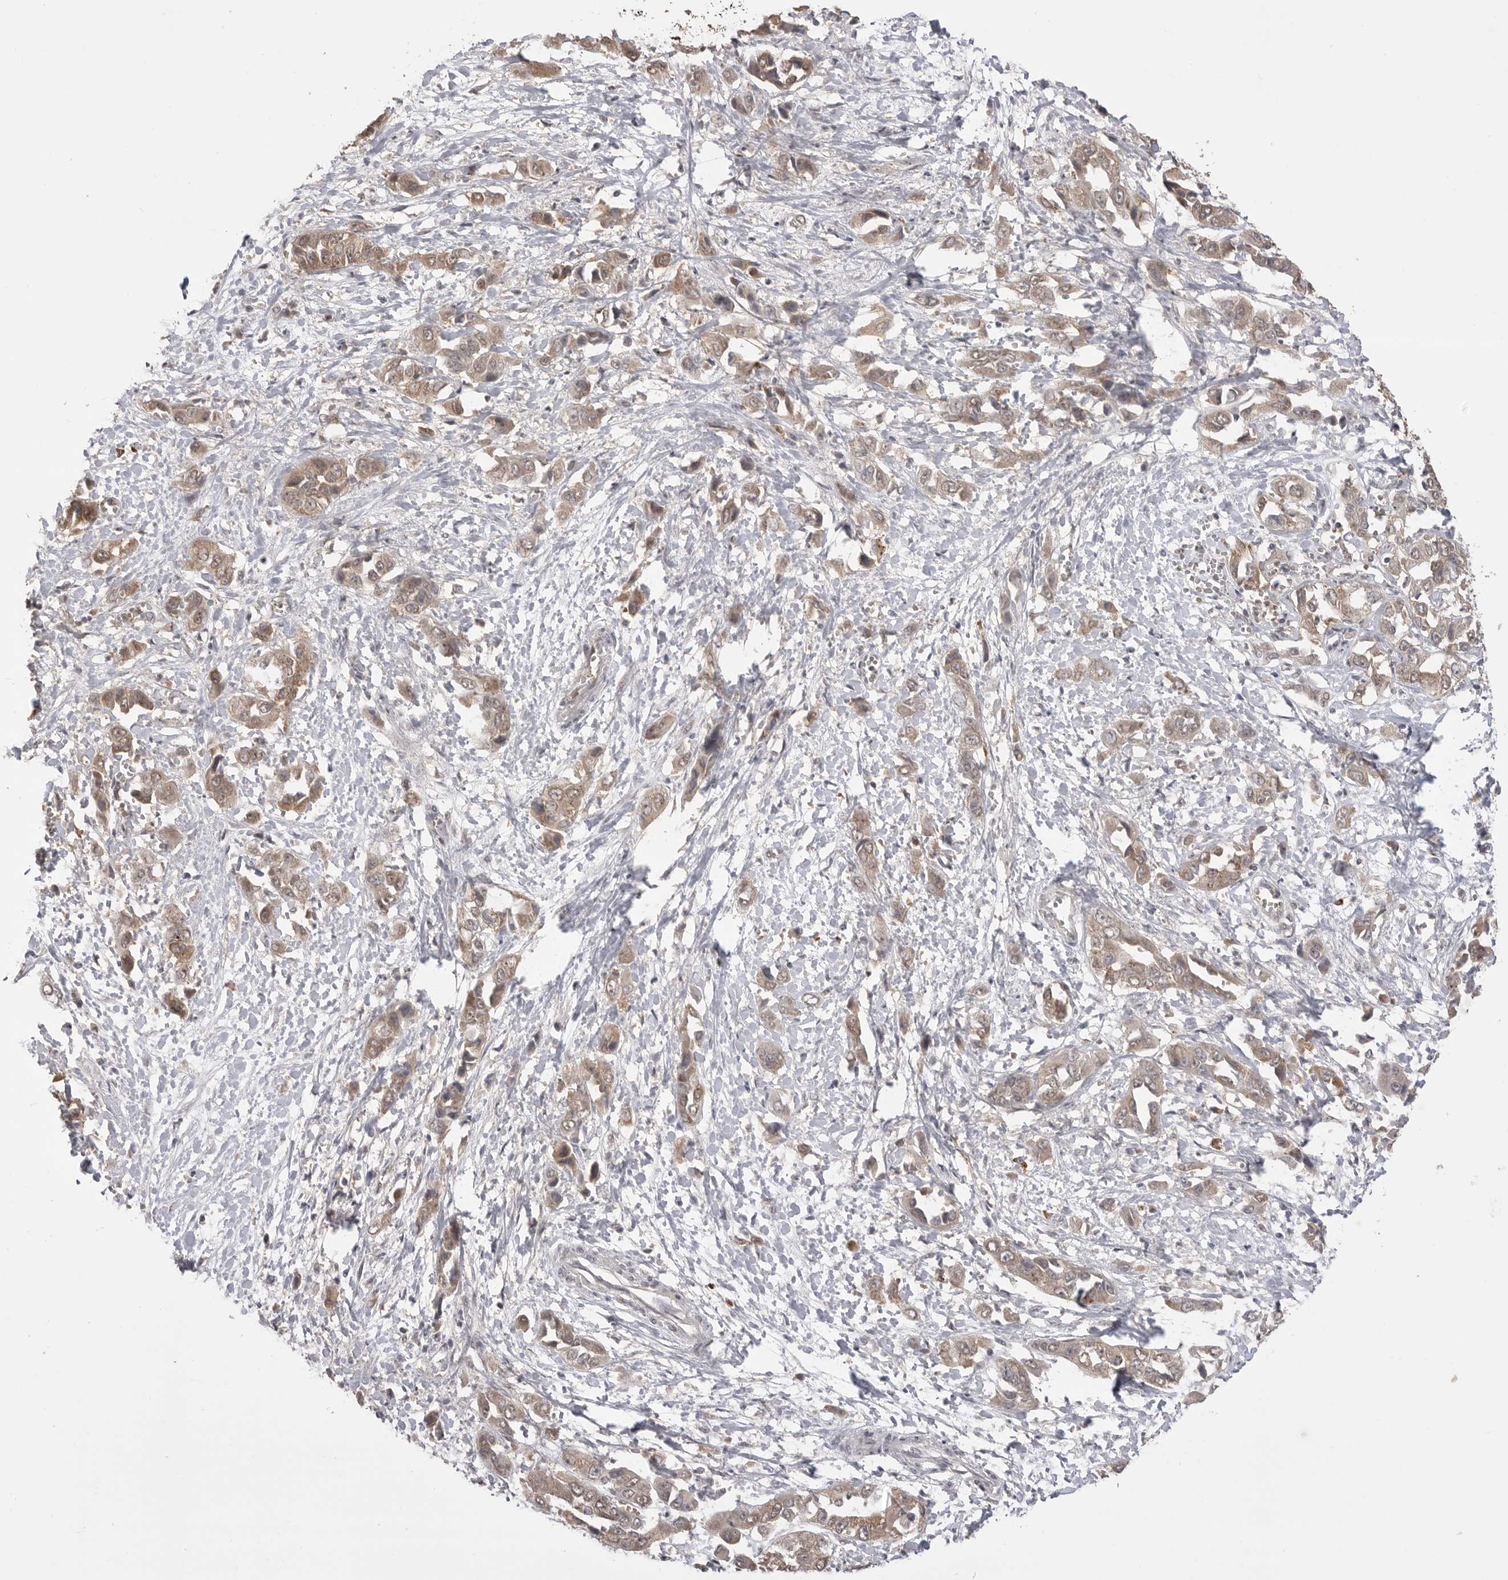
{"staining": {"intensity": "weak", "quantity": ">75%", "location": "cytoplasmic/membranous,nuclear"}, "tissue": "liver cancer", "cell_type": "Tumor cells", "image_type": "cancer", "snomed": [{"axis": "morphology", "description": "Cholangiocarcinoma"}, {"axis": "topography", "description": "Liver"}], "caption": "The immunohistochemical stain labels weak cytoplasmic/membranous and nuclear staining in tumor cells of liver cancer (cholangiocarcinoma) tissue.", "gene": "ASPSCR1", "patient": {"sex": "female", "age": 52}}